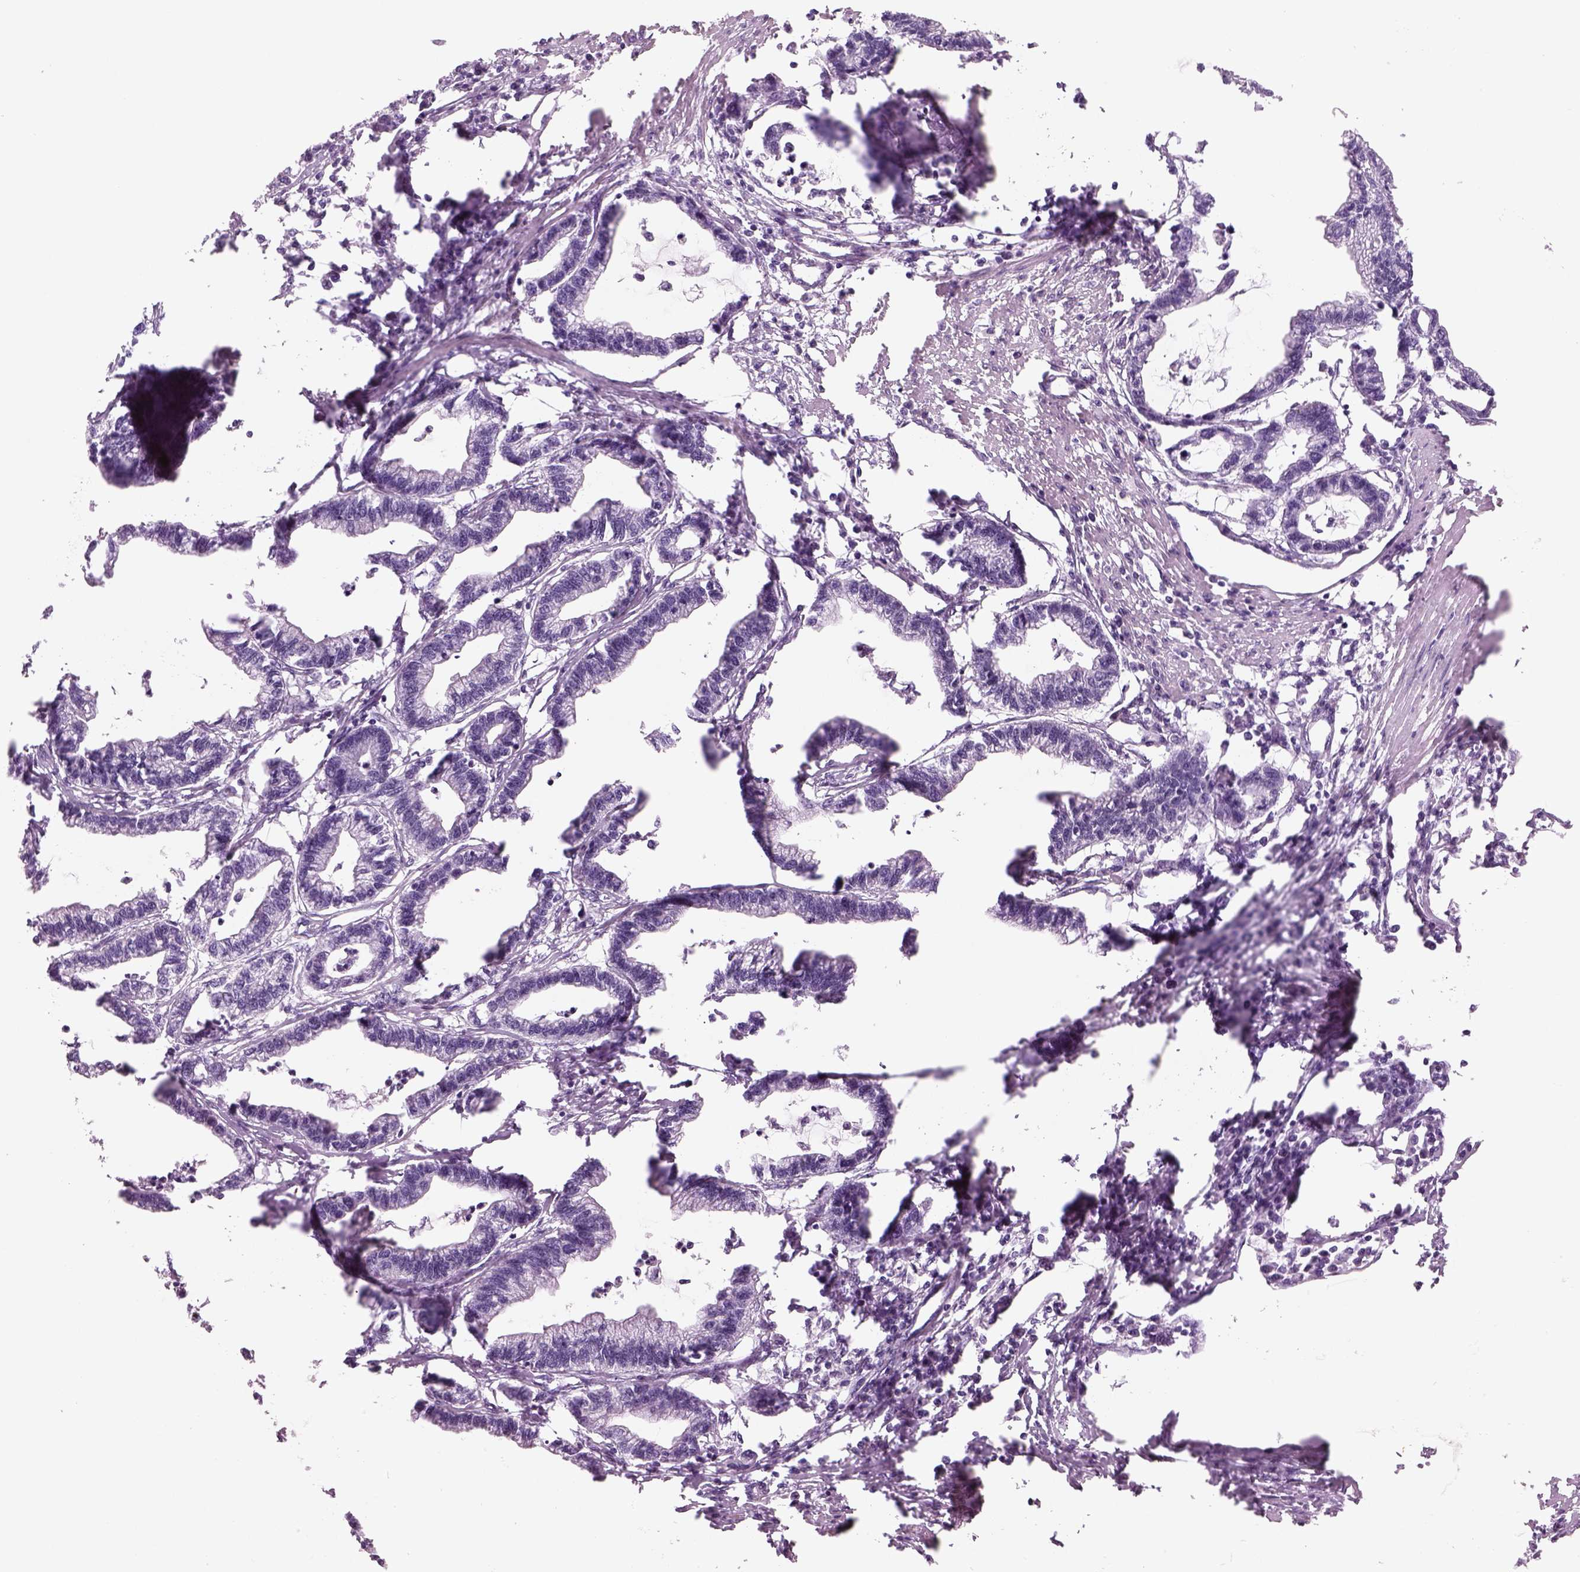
{"staining": {"intensity": "negative", "quantity": "none", "location": "none"}, "tissue": "stomach cancer", "cell_type": "Tumor cells", "image_type": "cancer", "snomed": [{"axis": "morphology", "description": "Adenocarcinoma, NOS"}, {"axis": "topography", "description": "Stomach"}], "caption": "IHC of adenocarcinoma (stomach) demonstrates no expression in tumor cells.", "gene": "RHO", "patient": {"sex": "male", "age": 83}}